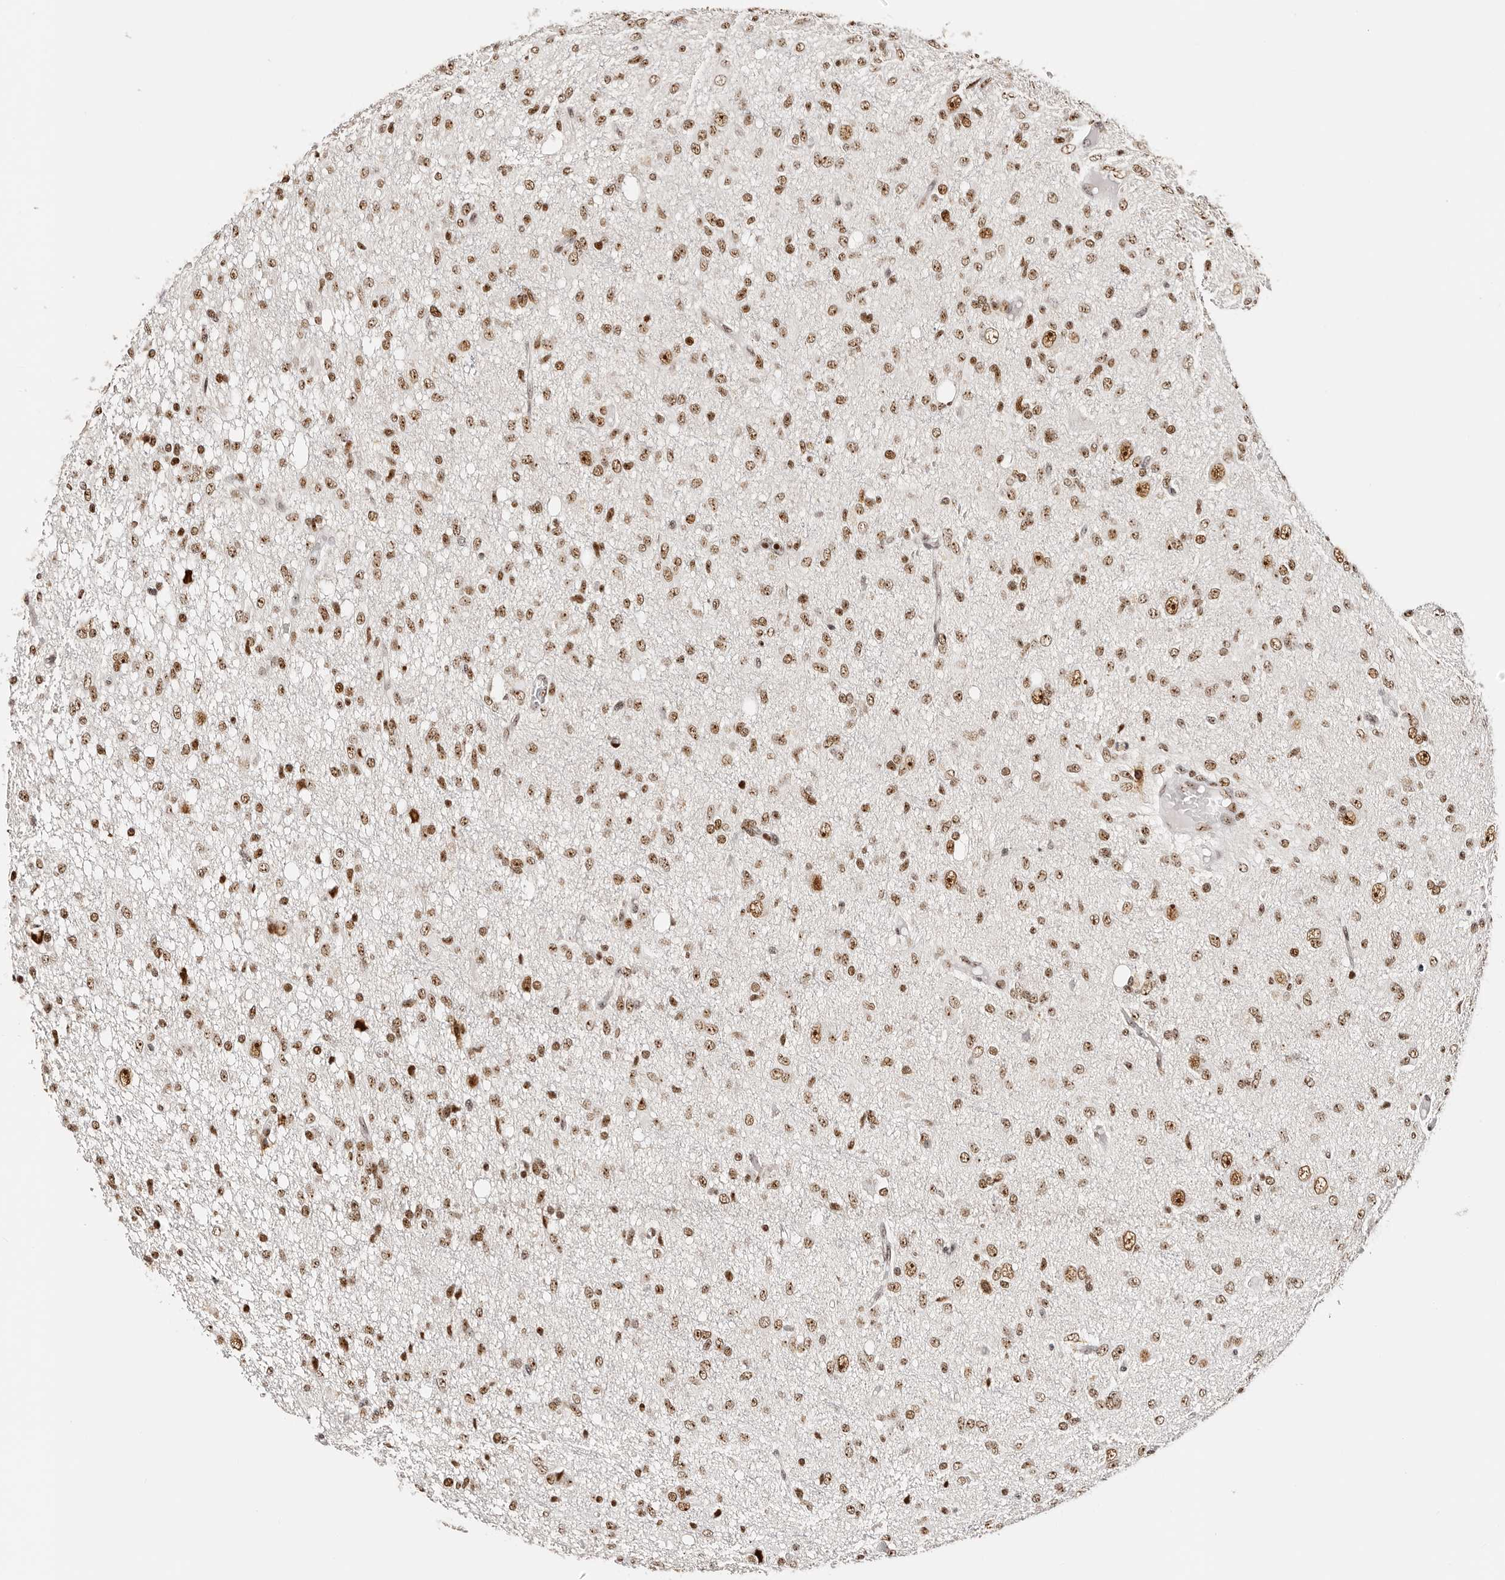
{"staining": {"intensity": "strong", "quantity": ">75%", "location": "nuclear"}, "tissue": "glioma", "cell_type": "Tumor cells", "image_type": "cancer", "snomed": [{"axis": "morphology", "description": "Glioma, malignant, High grade"}, {"axis": "topography", "description": "Brain"}], "caption": "Immunohistochemical staining of high-grade glioma (malignant) exhibits high levels of strong nuclear protein positivity in about >75% of tumor cells. The staining is performed using DAB (3,3'-diaminobenzidine) brown chromogen to label protein expression. The nuclei are counter-stained blue using hematoxylin.", "gene": "IQGAP3", "patient": {"sex": "female", "age": 59}}